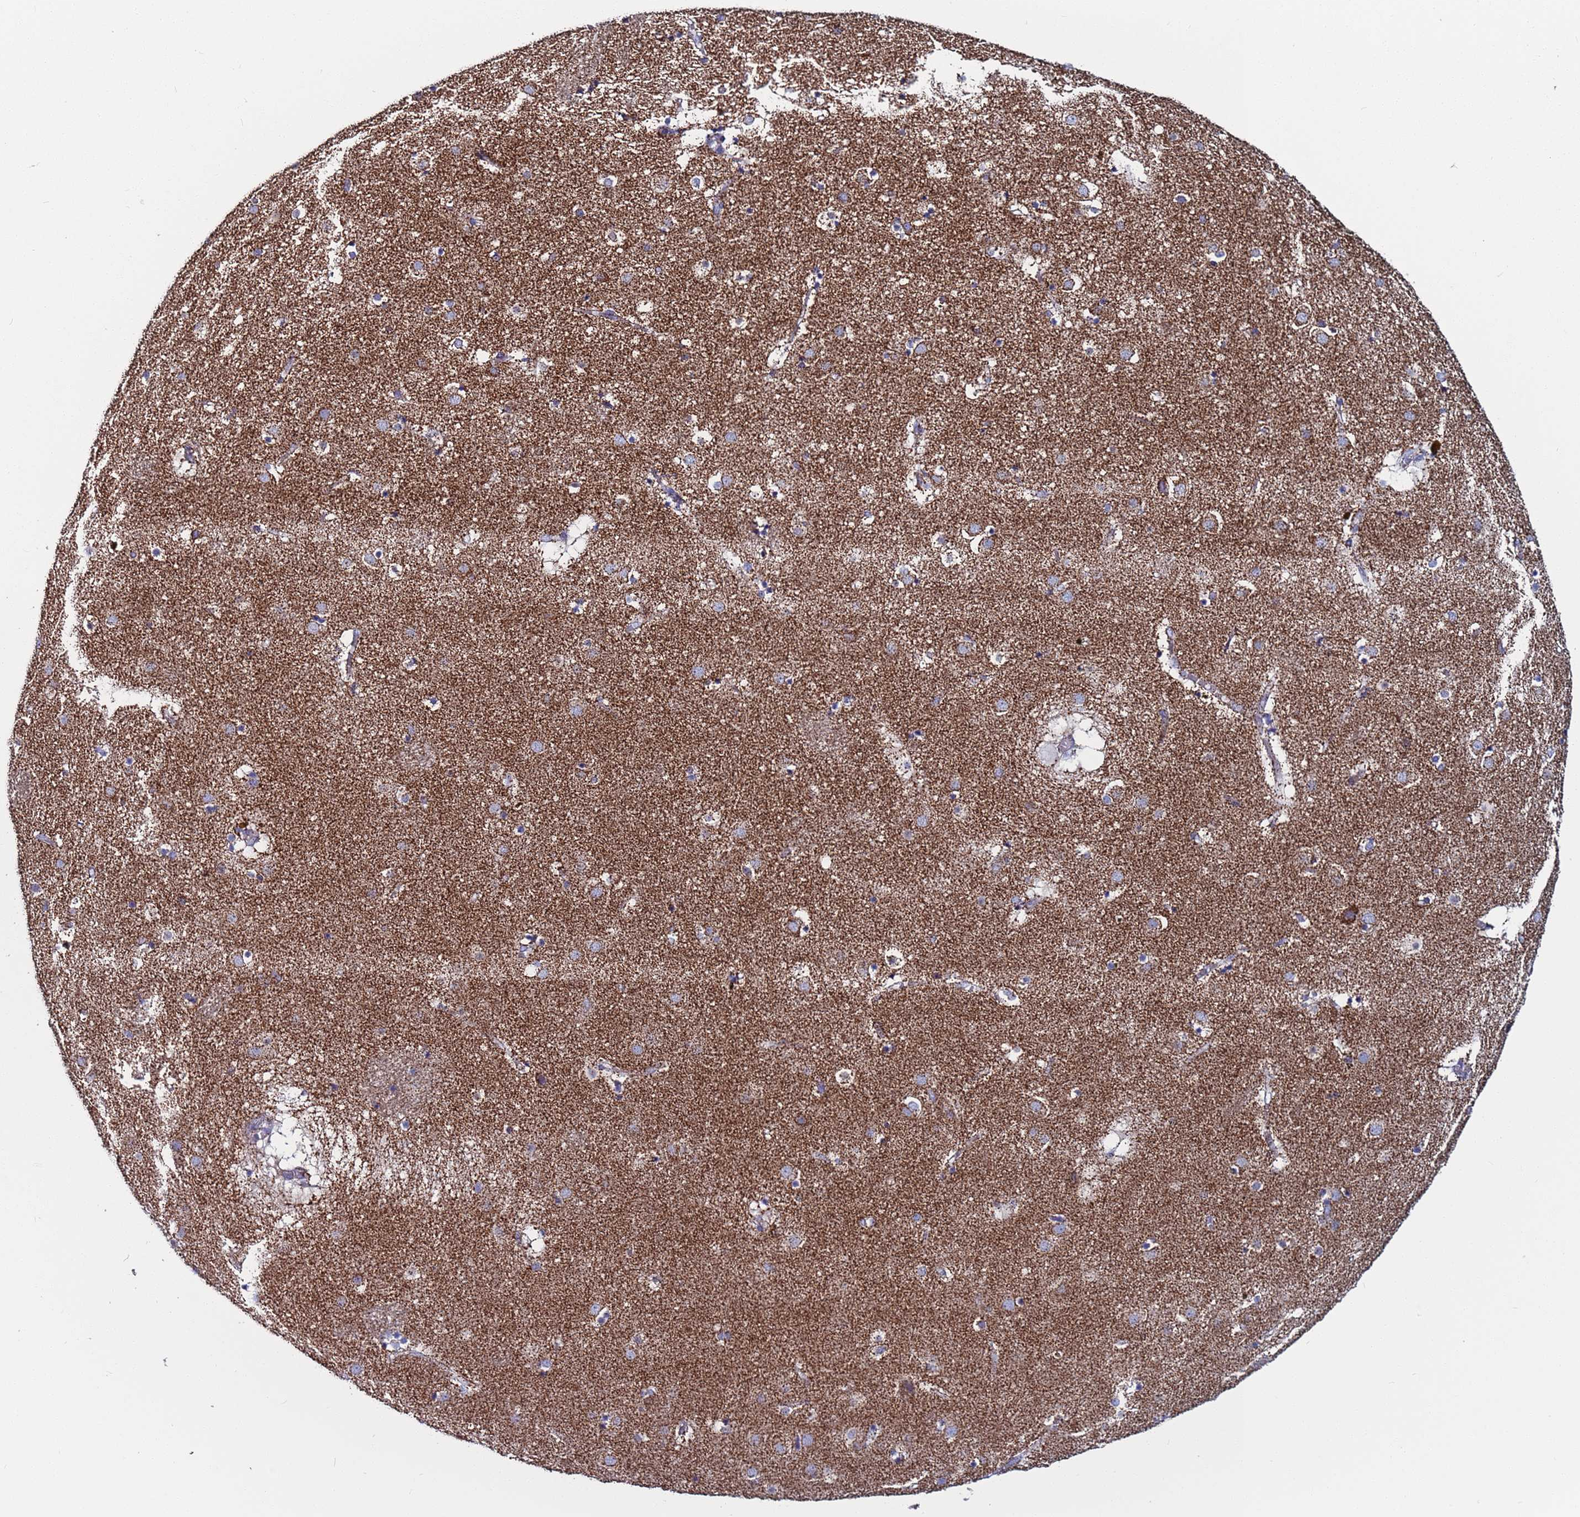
{"staining": {"intensity": "weak", "quantity": "25%-75%", "location": "cytoplasmic/membranous"}, "tissue": "caudate", "cell_type": "Glial cells", "image_type": "normal", "snomed": [{"axis": "morphology", "description": "Normal tissue, NOS"}, {"axis": "topography", "description": "Lateral ventricle wall"}], "caption": "Caudate was stained to show a protein in brown. There is low levels of weak cytoplasmic/membranous expression in approximately 25%-75% of glial cells. (DAB IHC, brown staining for protein, blue staining for nuclei).", "gene": "ZBTB39", "patient": {"sex": "male", "age": 70}}